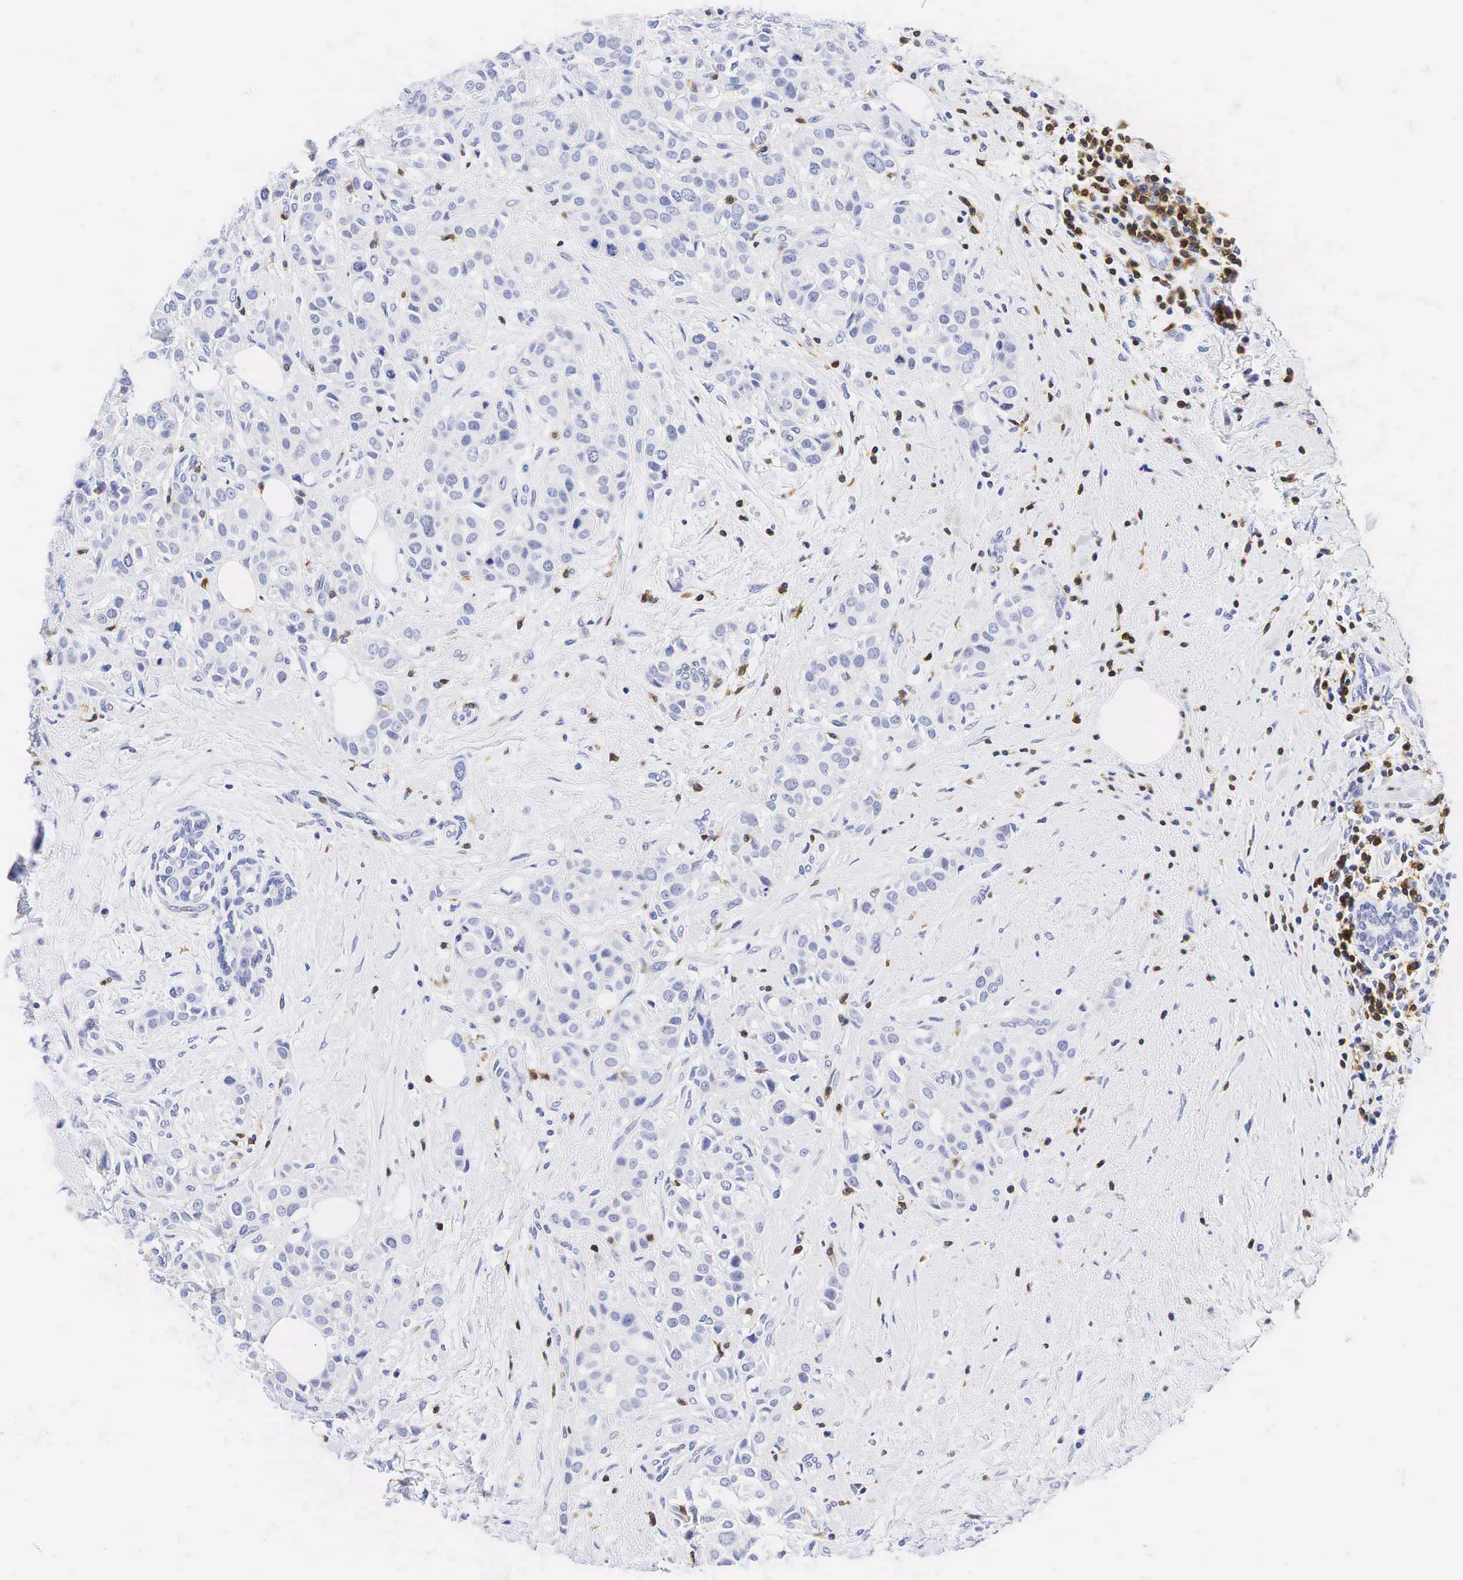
{"staining": {"intensity": "negative", "quantity": "none", "location": "none"}, "tissue": "breast cancer", "cell_type": "Tumor cells", "image_type": "cancer", "snomed": [{"axis": "morphology", "description": "Duct carcinoma"}, {"axis": "topography", "description": "Breast"}], "caption": "Tumor cells show no significant positivity in breast cancer (intraductal carcinoma).", "gene": "CD3E", "patient": {"sex": "female", "age": 55}}